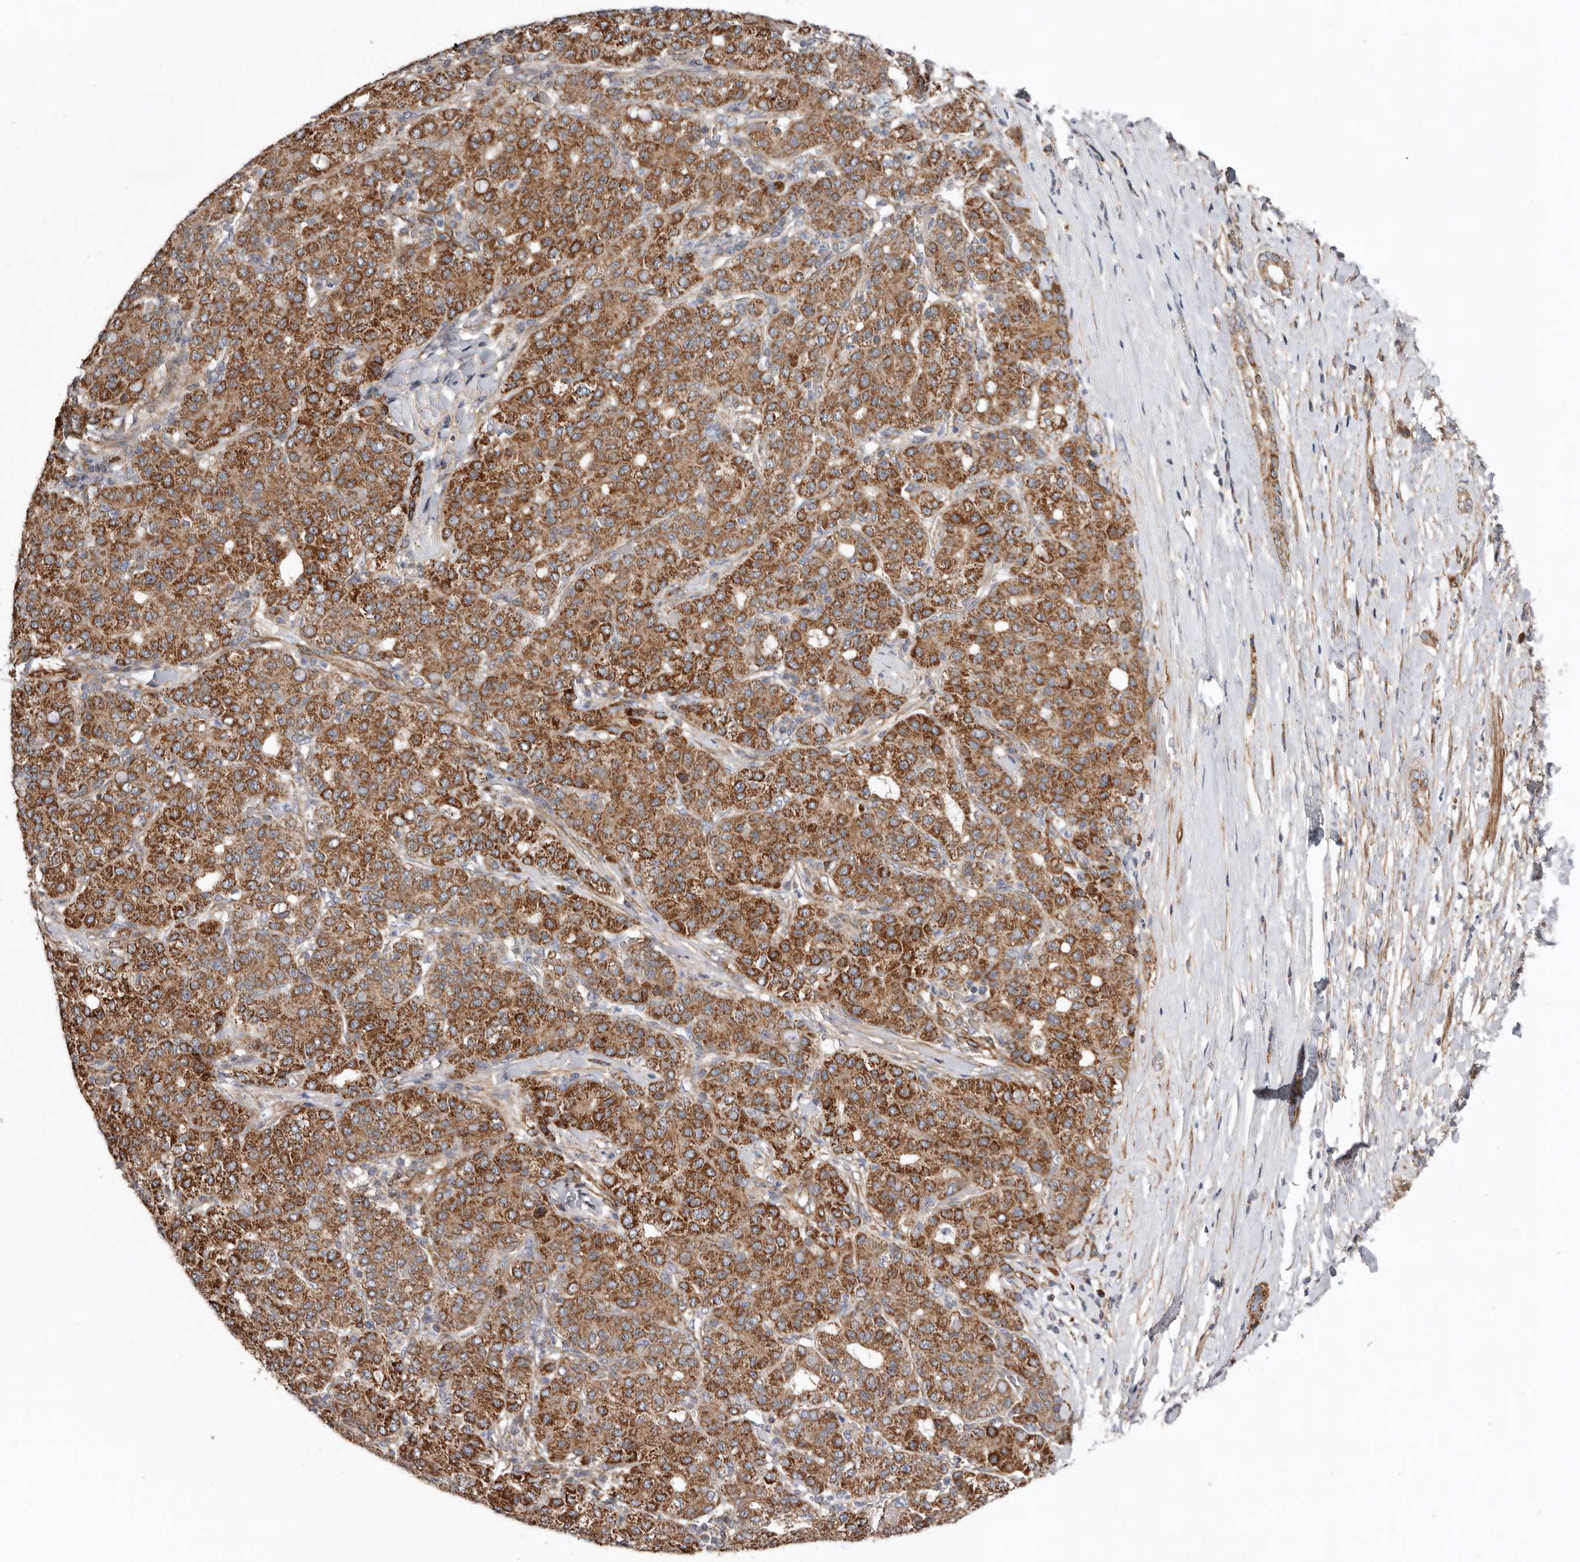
{"staining": {"intensity": "strong", "quantity": ">75%", "location": "cytoplasmic/membranous"}, "tissue": "liver cancer", "cell_type": "Tumor cells", "image_type": "cancer", "snomed": [{"axis": "morphology", "description": "Carcinoma, Hepatocellular, NOS"}, {"axis": "topography", "description": "Liver"}], "caption": "The histopathology image demonstrates immunohistochemical staining of liver cancer. There is strong cytoplasmic/membranous positivity is seen in approximately >75% of tumor cells.", "gene": "PROKR1", "patient": {"sex": "male", "age": 65}}